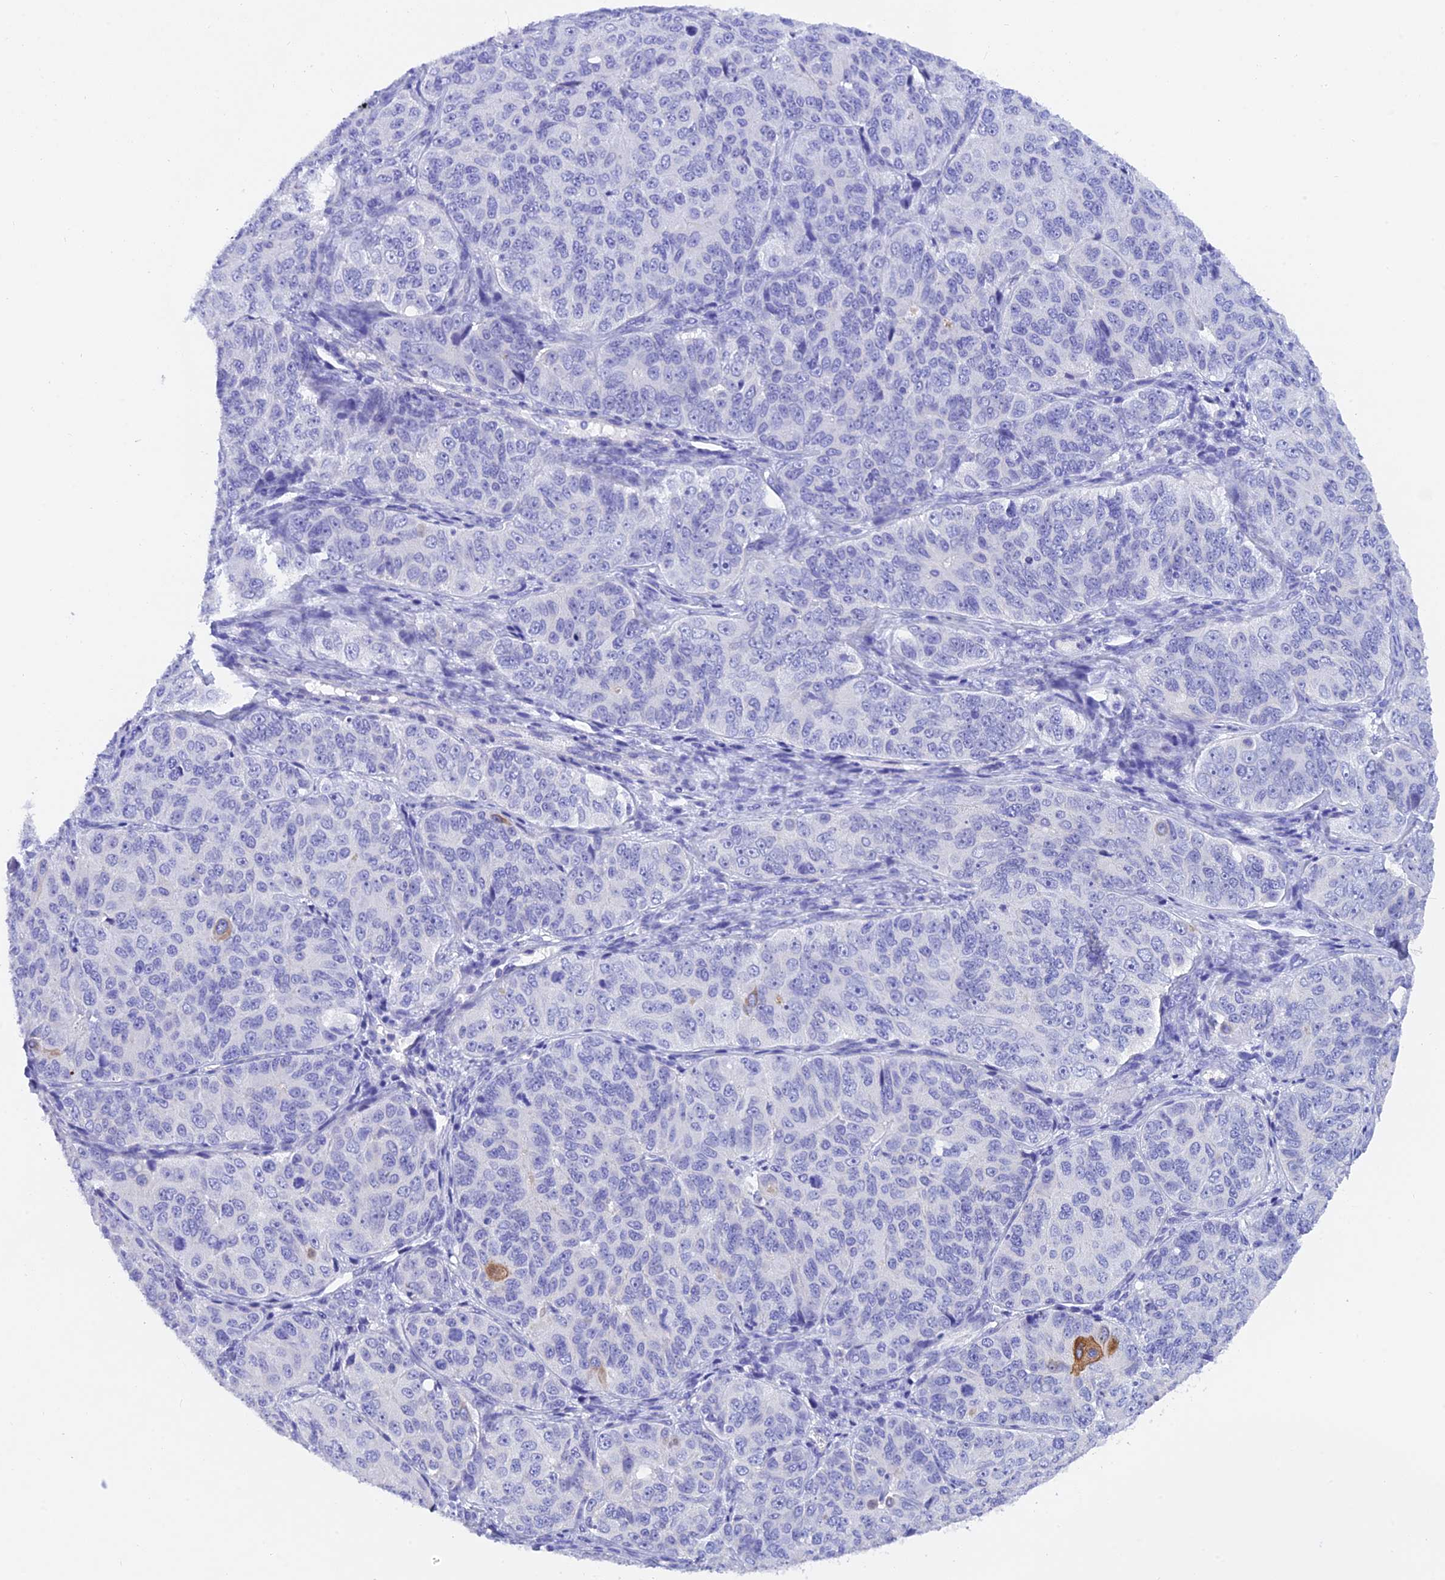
{"staining": {"intensity": "negative", "quantity": "none", "location": "none"}, "tissue": "ovarian cancer", "cell_type": "Tumor cells", "image_type": "cancer", "snomed": [{"axis": "morphology", "description": "Carcinoma, endometroid"}, {"axis": "topography", "description": "Ovary"}], "caption": "IHC histopathology image of human ovarian cancer stained for a protein (brown), which shows no staining in tumor cells. (DAB (3,3'-diaminobenzidine) immunohistochemistry with hematoxylin counter stain).", "gene": "C17orf67", "patient": {"sex": "female", "age": 51}}